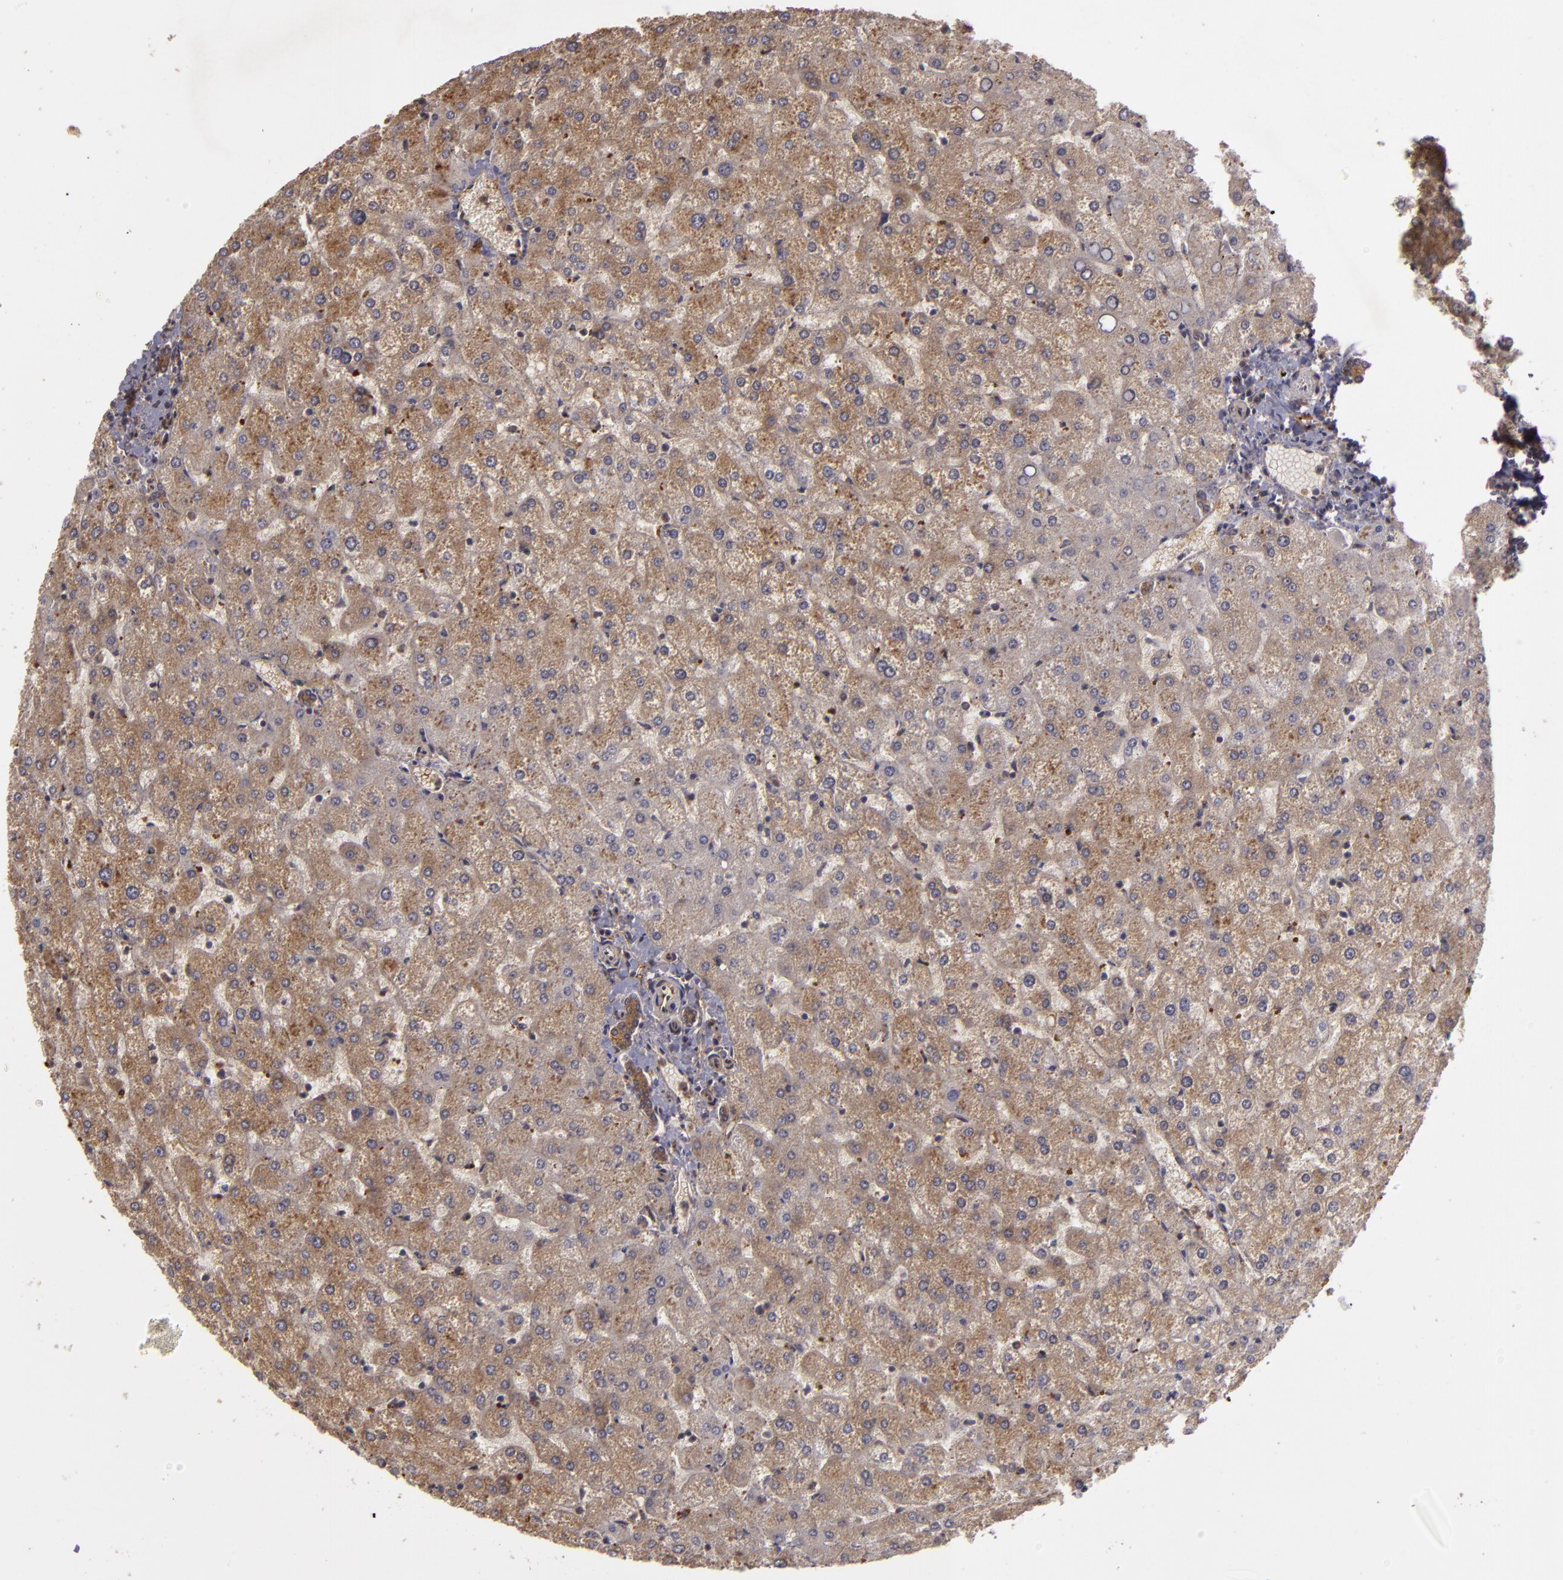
{"staining": {"intensity": "moderate", "quantity": ">75%", "location": "cytoplasmic/membranous"}, "tissue": "liver", "cell_type": "Cholangiocytes", "image_type": "normal", "snomed": [{"axis": "morphology", "description": "Normal tissue, NOS"}, {"axis": "topography", "description": "Liver"}], "caption": "IHC (DAB) staining of normal human liver shows moderate cytoplasmic/membranous protein expression in approximately >75% of cholangiocytes.", "gene": "HRAS", "patient": {"sex": "female", "age": 32}}